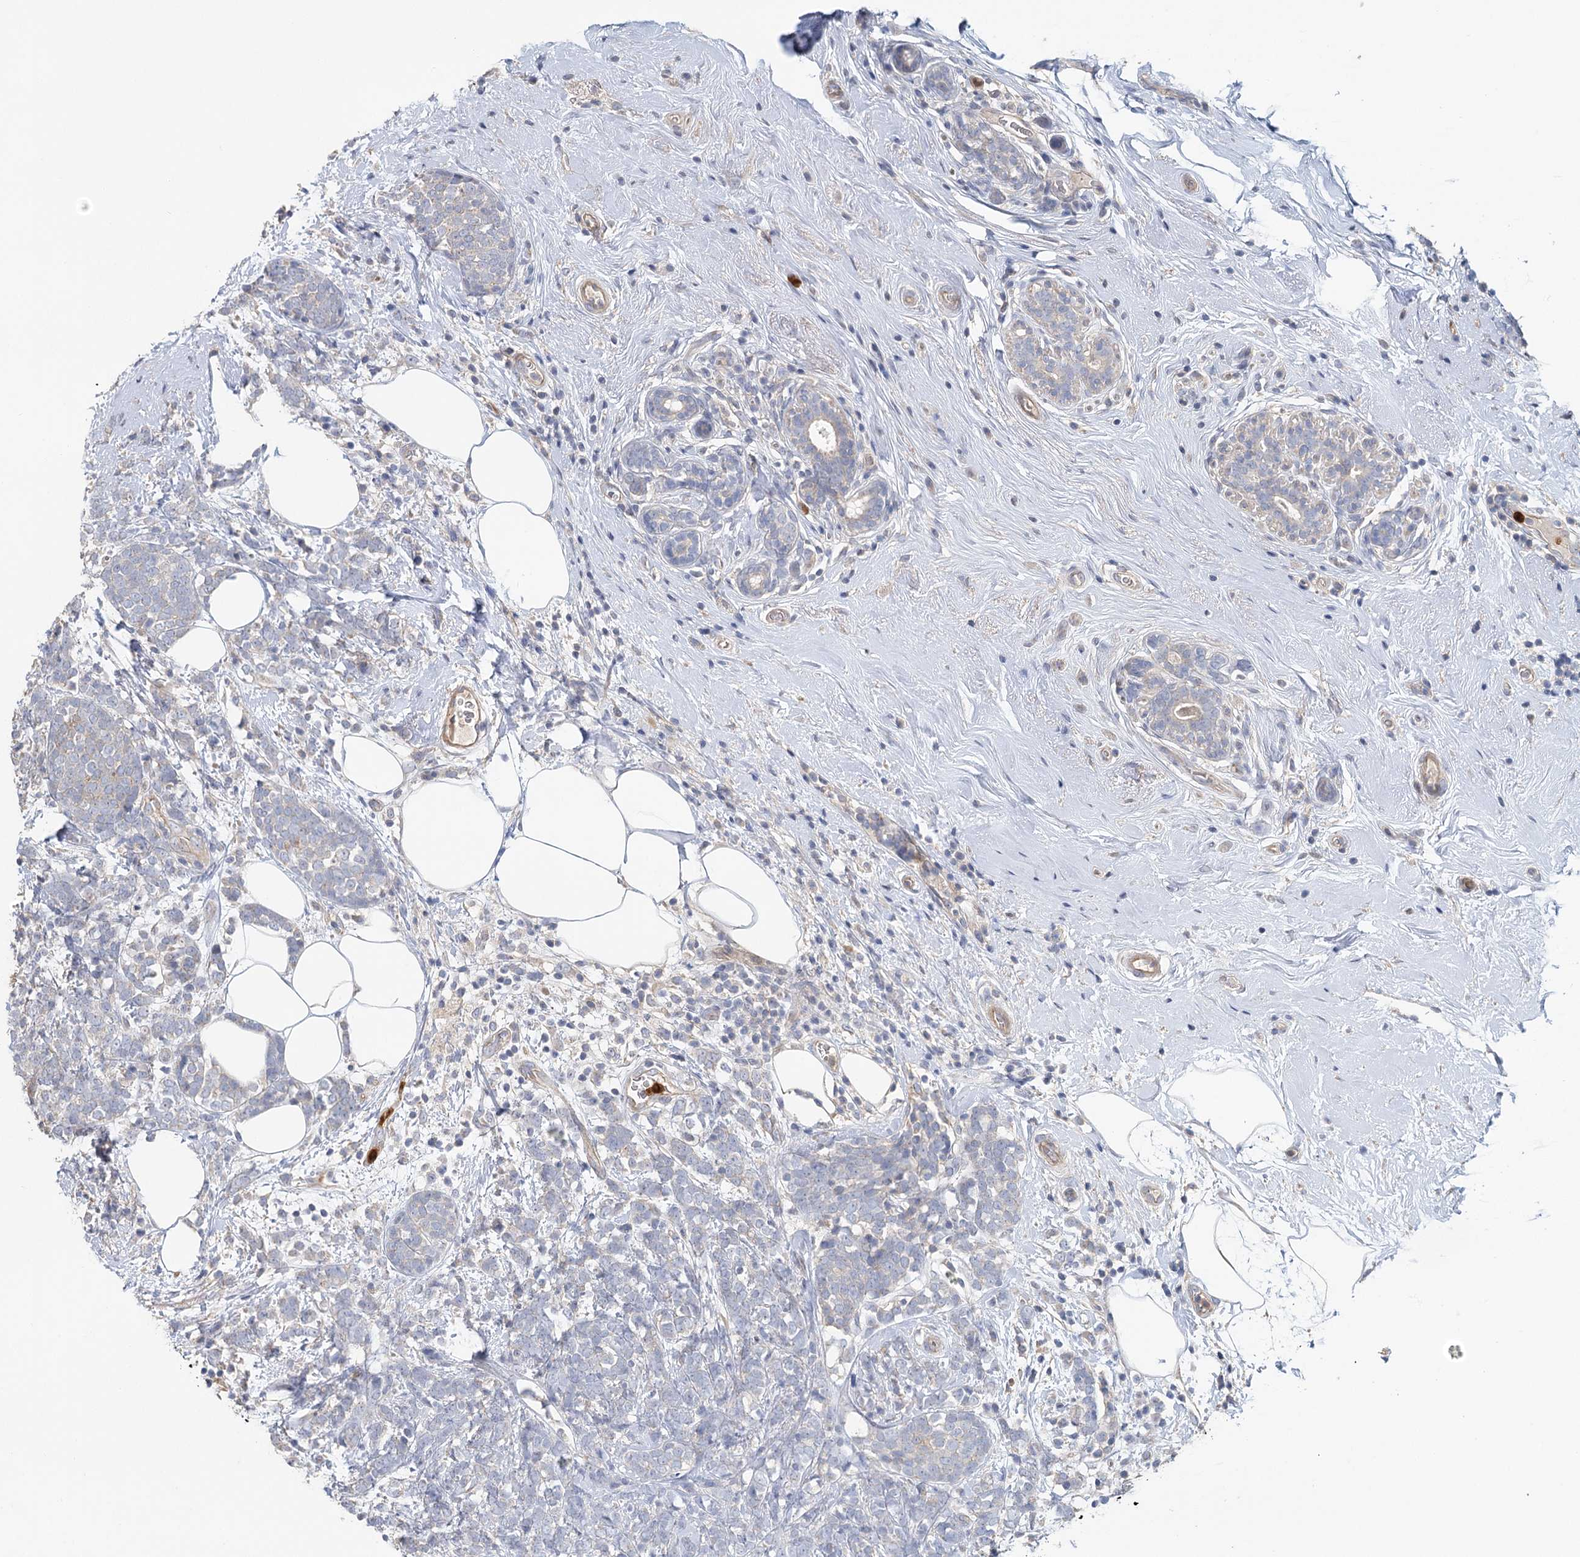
{"staining": {"intensity": "negative", "quantity": "none", "location": "none"}, "tissue": "breast cancer", "cell_type": "Tumor cells", "image_type": "cancer", "snomed": [{"axis": "morphology", "description": "Lobular carcinoma"}, {"axis": "topography", "description": "Breast"}], "caption": "Image shows no protein expression in tumor cells of breast cancer tissue.", "gene": "EPB41L5", "patient": {"sex": "female", "age": 58}}